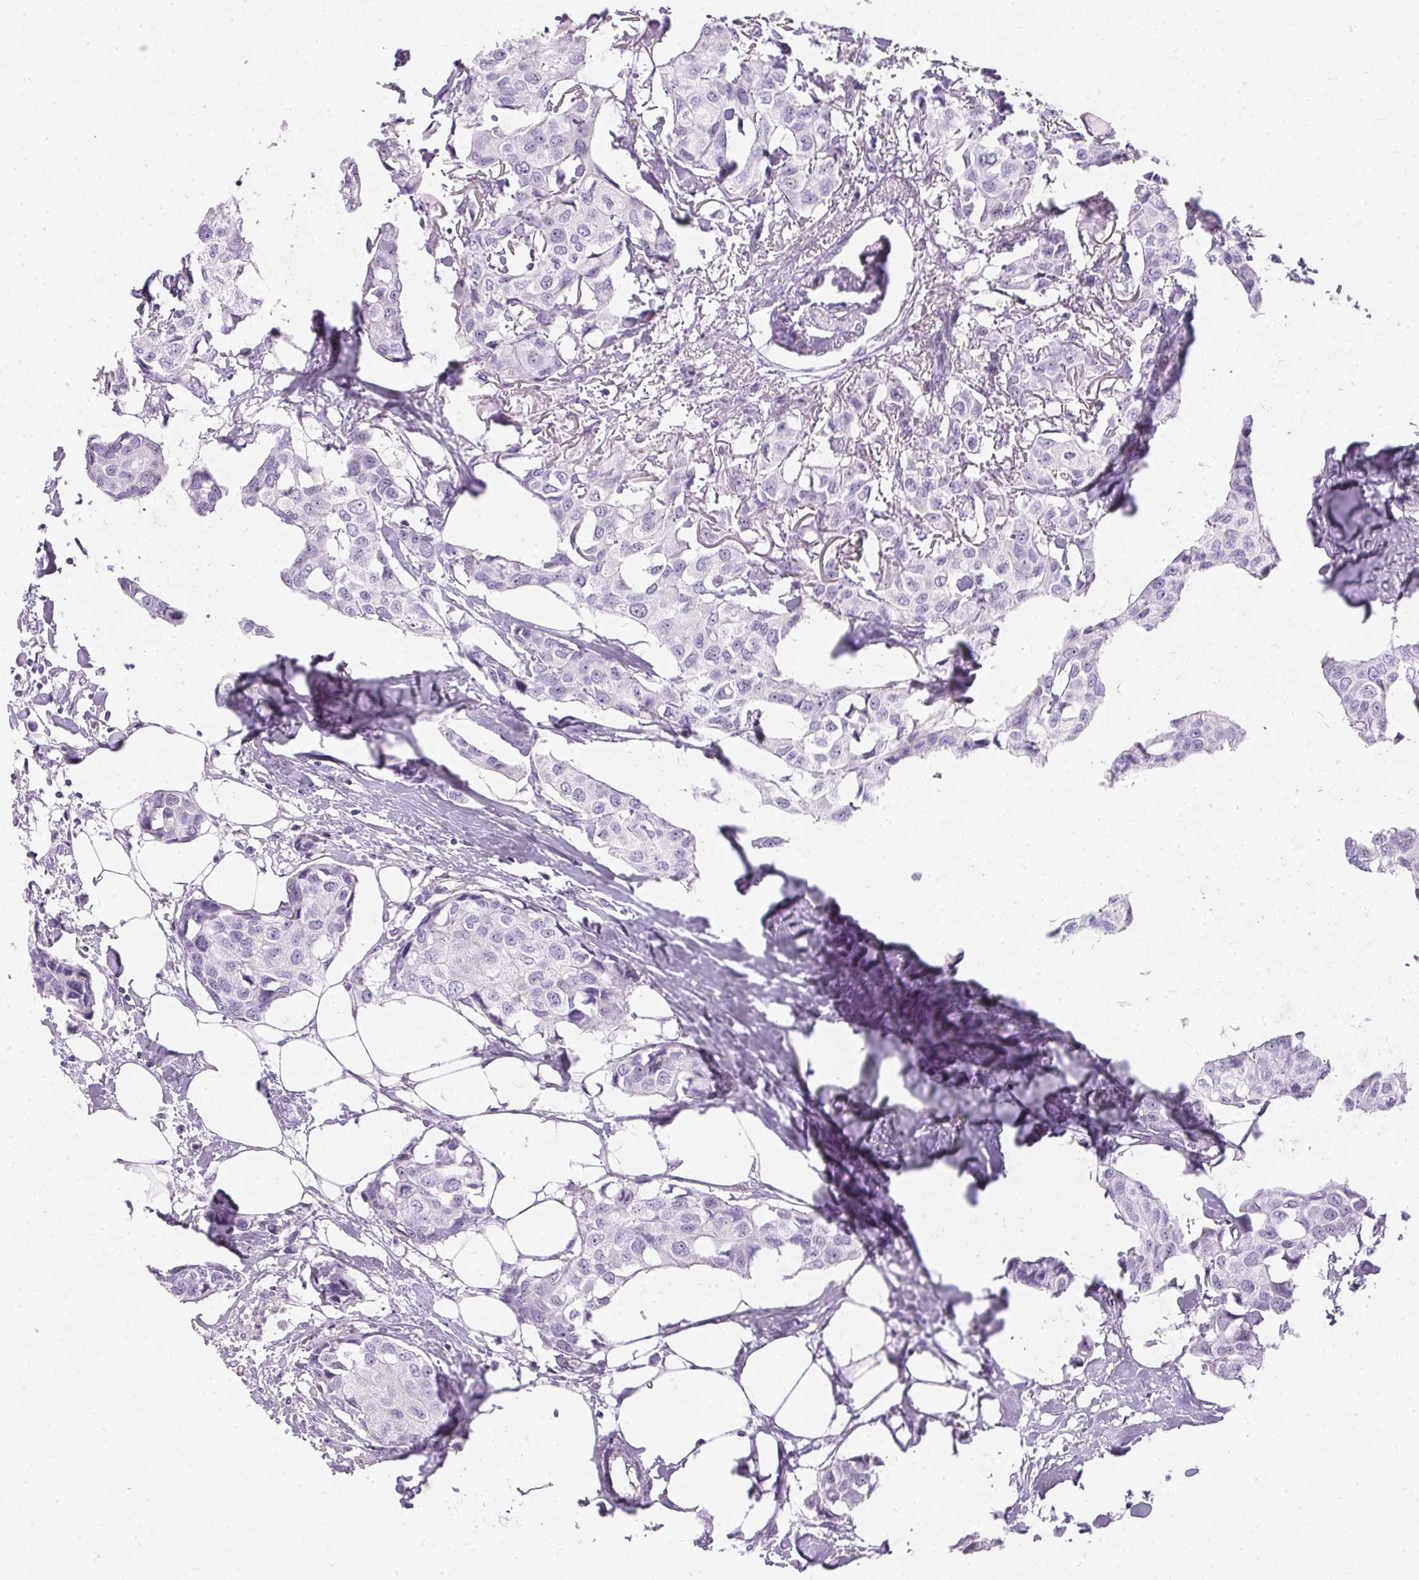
{"staining": {"intensity": "negative", "quantity": "none", "location": "none"}, "tissue": "breast cancer", "cell_type": "Tumor cells", "image_type": "cancer", "snomed": [{"axis": "morphology", "description": "Duct carcinoma"}, {"axis": "topography", "description": "Breast"}], "caption": "Immunohistochemistry (IHC) image of neoplastic tissue: human breast cancer stained with DAB exhibits no significant protein positivity in tumor cells.", "gene": "GBP6", "patient": {"sex": "female", "age": 80}}